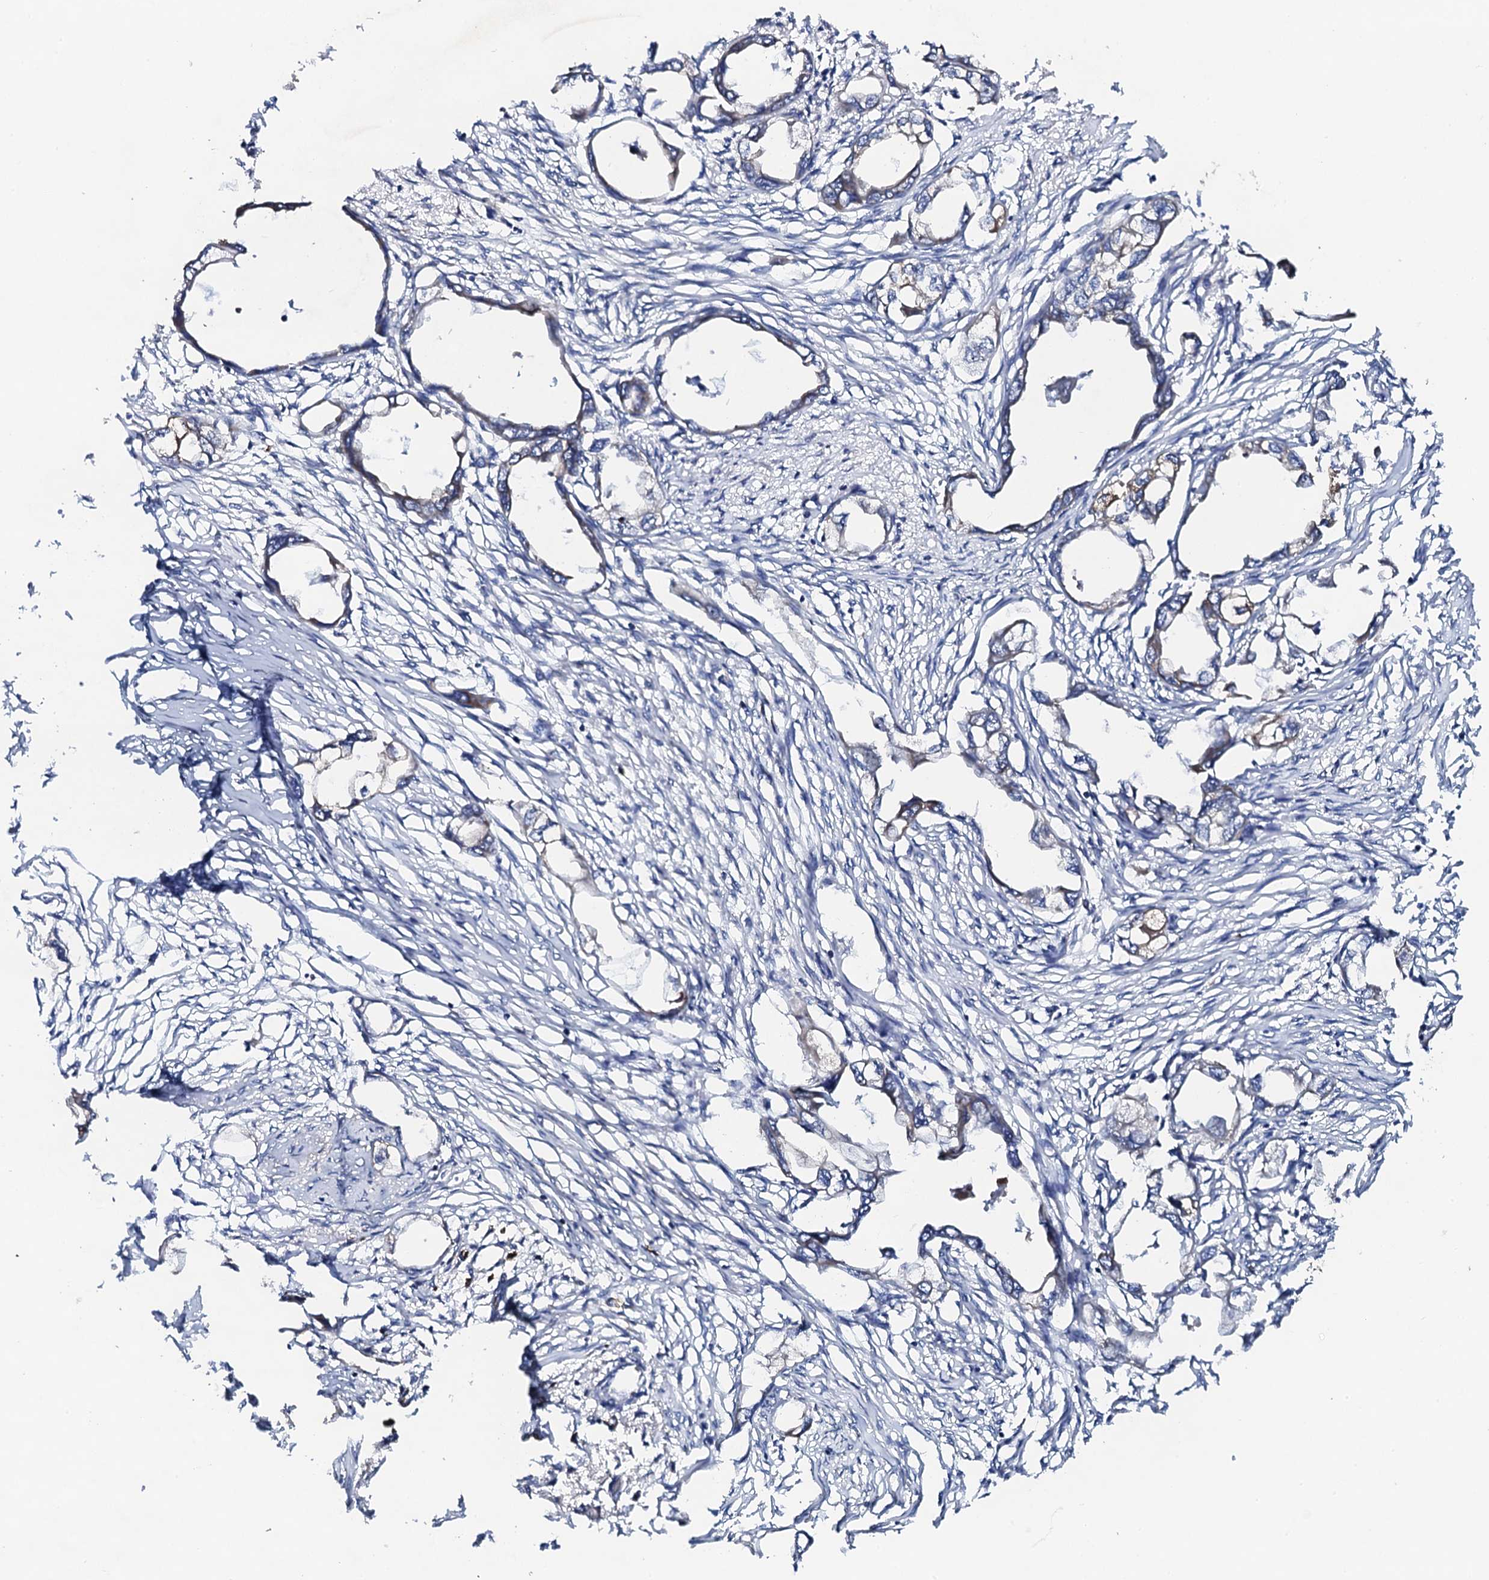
{"staining": {"intensity": "weak", "quantity": "<25%", "location": "cytoplasmic/membranous"}, "tissue": "endometrial cancer", "cell_type": "Tumor cells", "image_type": "cancer", "snomed": [{"axis": "morphology", "description": "Adenocarcinoma, NOS"}, {"axis": "morphology", "description": "Adenocarcinoma, metastatic, NOS"}, {"axis": "topography", "description": "Adipose tissue"}, {"axis": "topography", "description": "Endometrium"}], "caption": "Immunohistochemical staining of human endometrial adenocarcinoma shows no significant staining in tumor cells.", "gene": "LIPT2", "patient": {"sex": "female", "age": 67}}